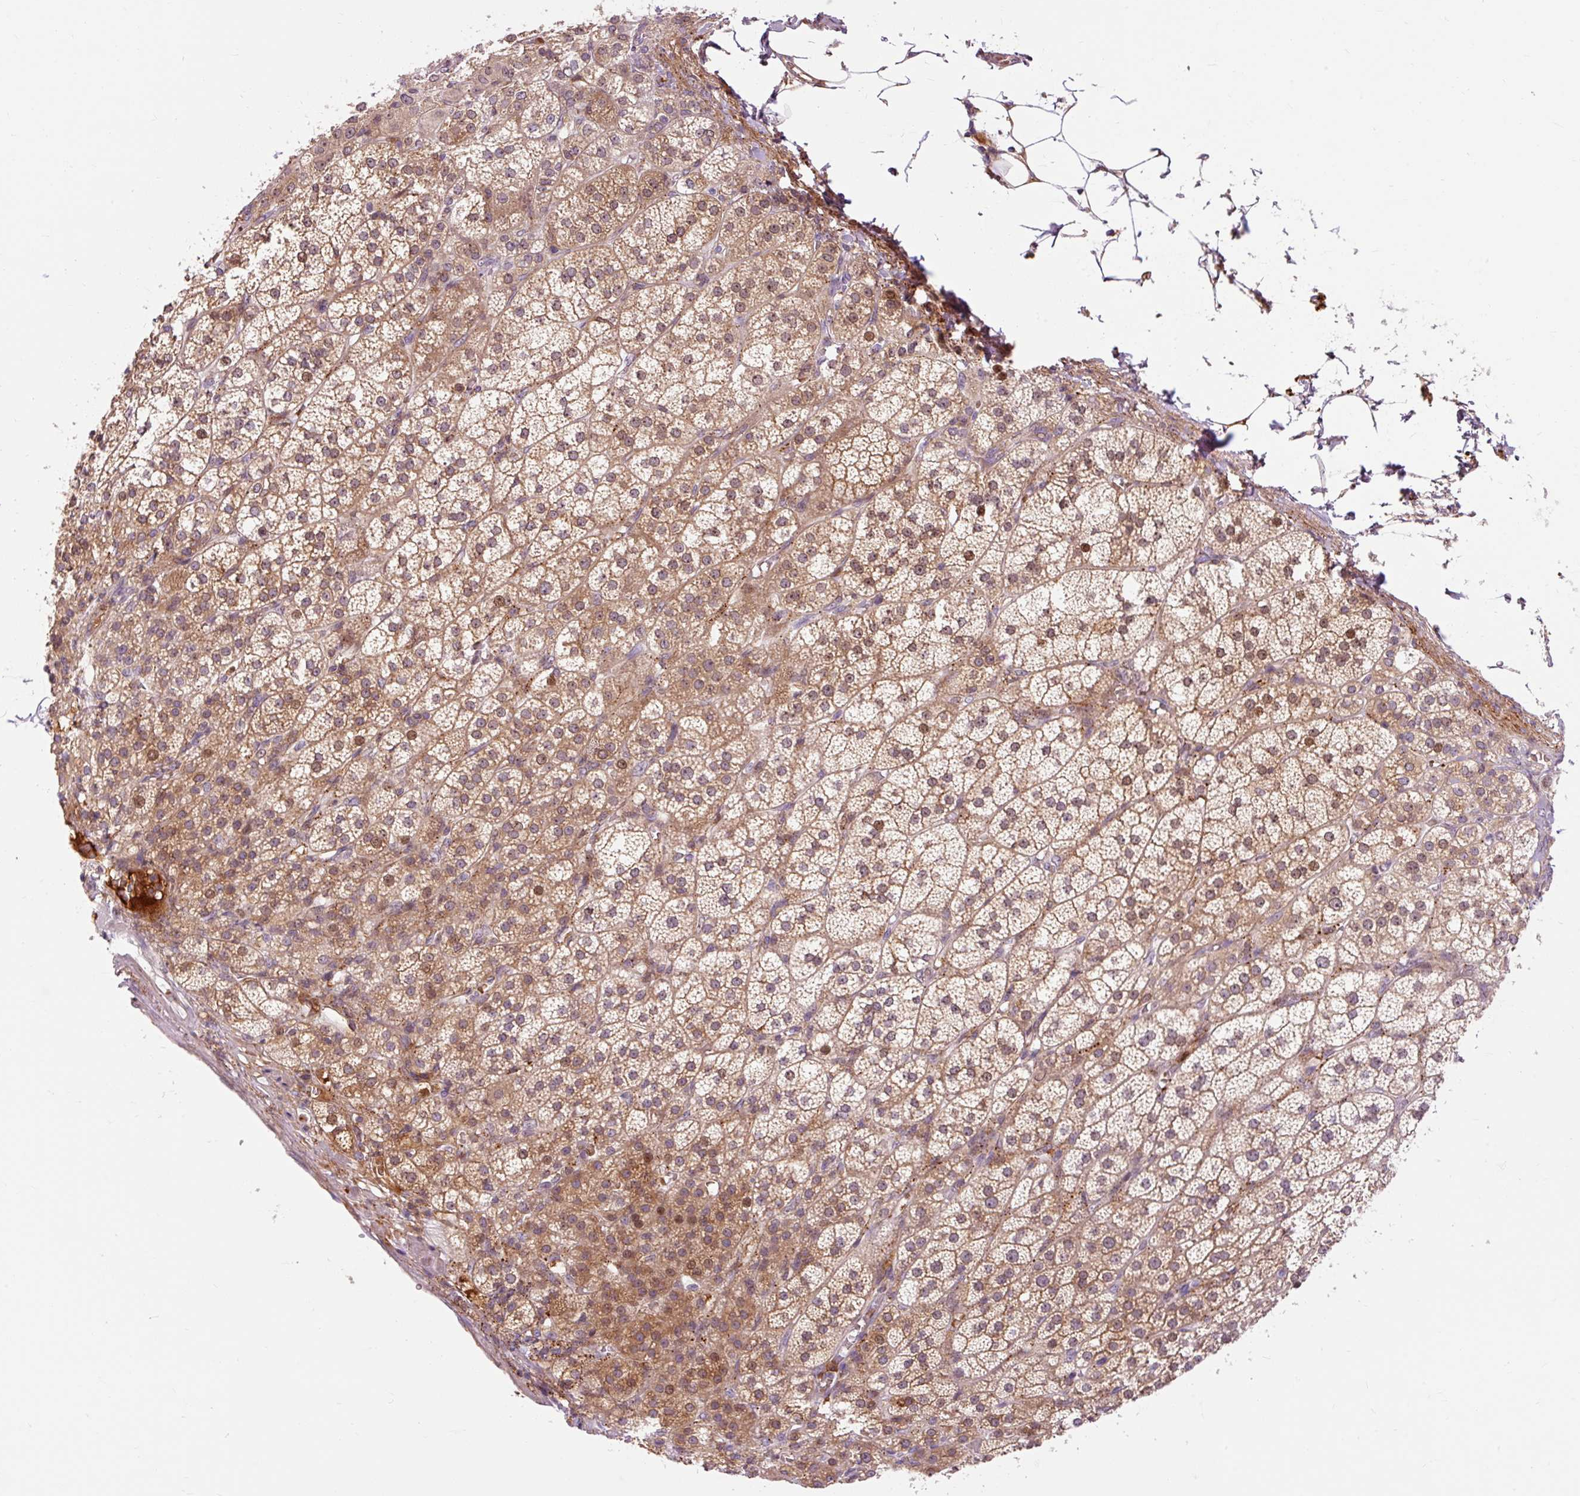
{"staining": {"intensity": "moderate", "quantity": ">75%", "location": "cytoplasmic/membranous"}, "tissue": "adrenal gland", "cell_type": "Glandular cells", "image_type": "normal", "snomed": [{"axis": "morphology", "description": "Normal tissue, NOS"}, {"axis": "topography", "description": "Adrenal gland"}], "caption": "DAB immunohistochemical staining of unremarkable adrenal gland exhibits moderate cytoplasmic/membranous protein positivity in approximately >75% of glandular cells.", "gene": "CEBPZ", "patient": {"sex": "female", "age": 60}}